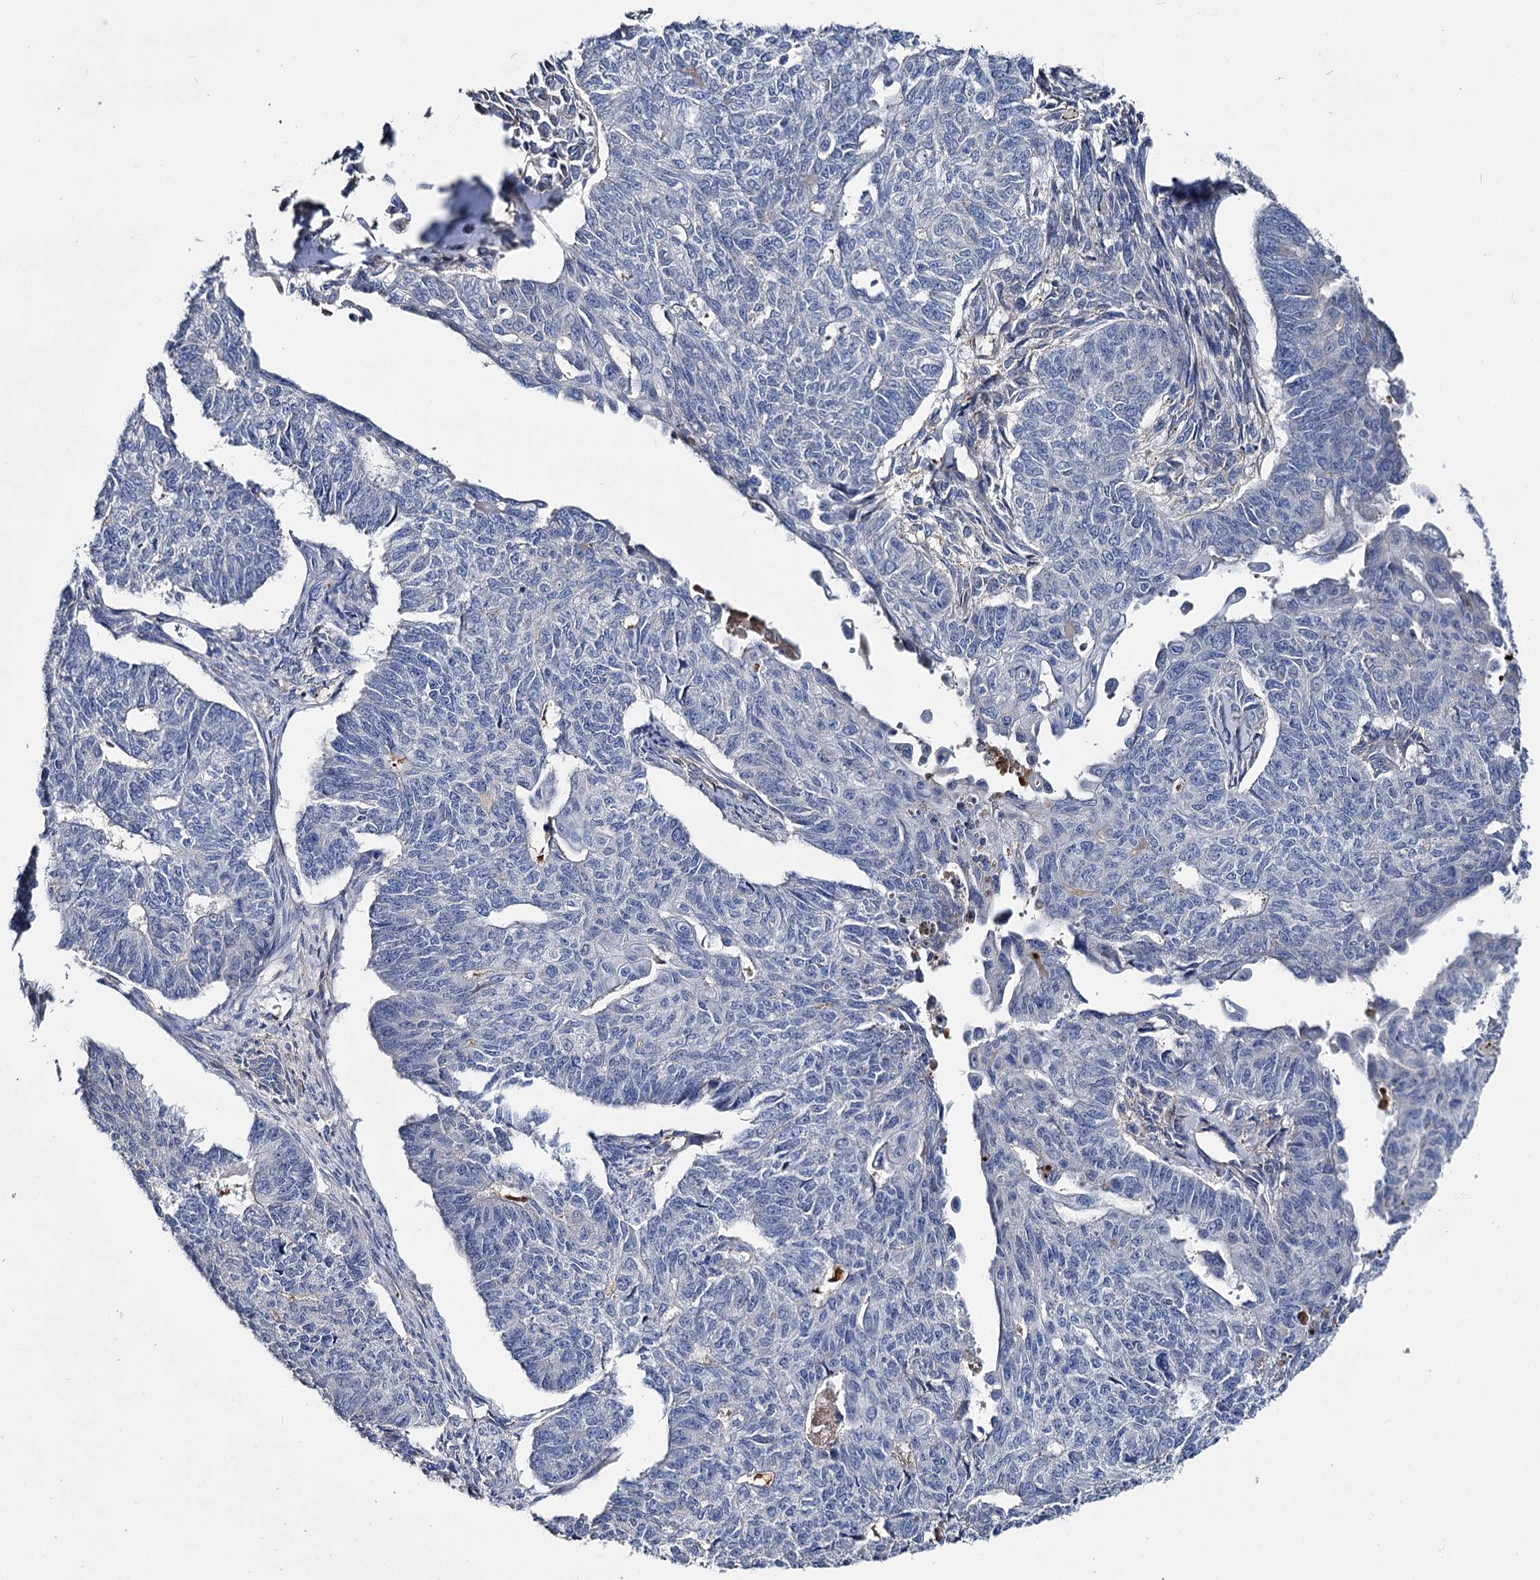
{"staining": {"intensity": "negative", "quantity": "none", "location": "none"}, "tissue": "endometrial cancer", "cell_type": "Tumor cells", "image_type": "cancer", "snomed": [{"axis": "morphology", "description": "Adenocarcinoma, NOS"}, {"axis": "topography", "description": "Endometrium"}], "caption": "Photomicrograph shows no protein staining in tumor cells of adenocarcinoma (endometrial) tissue.", "gene": "DNAH6", "patient": {"sex": "female", "age": 32}}